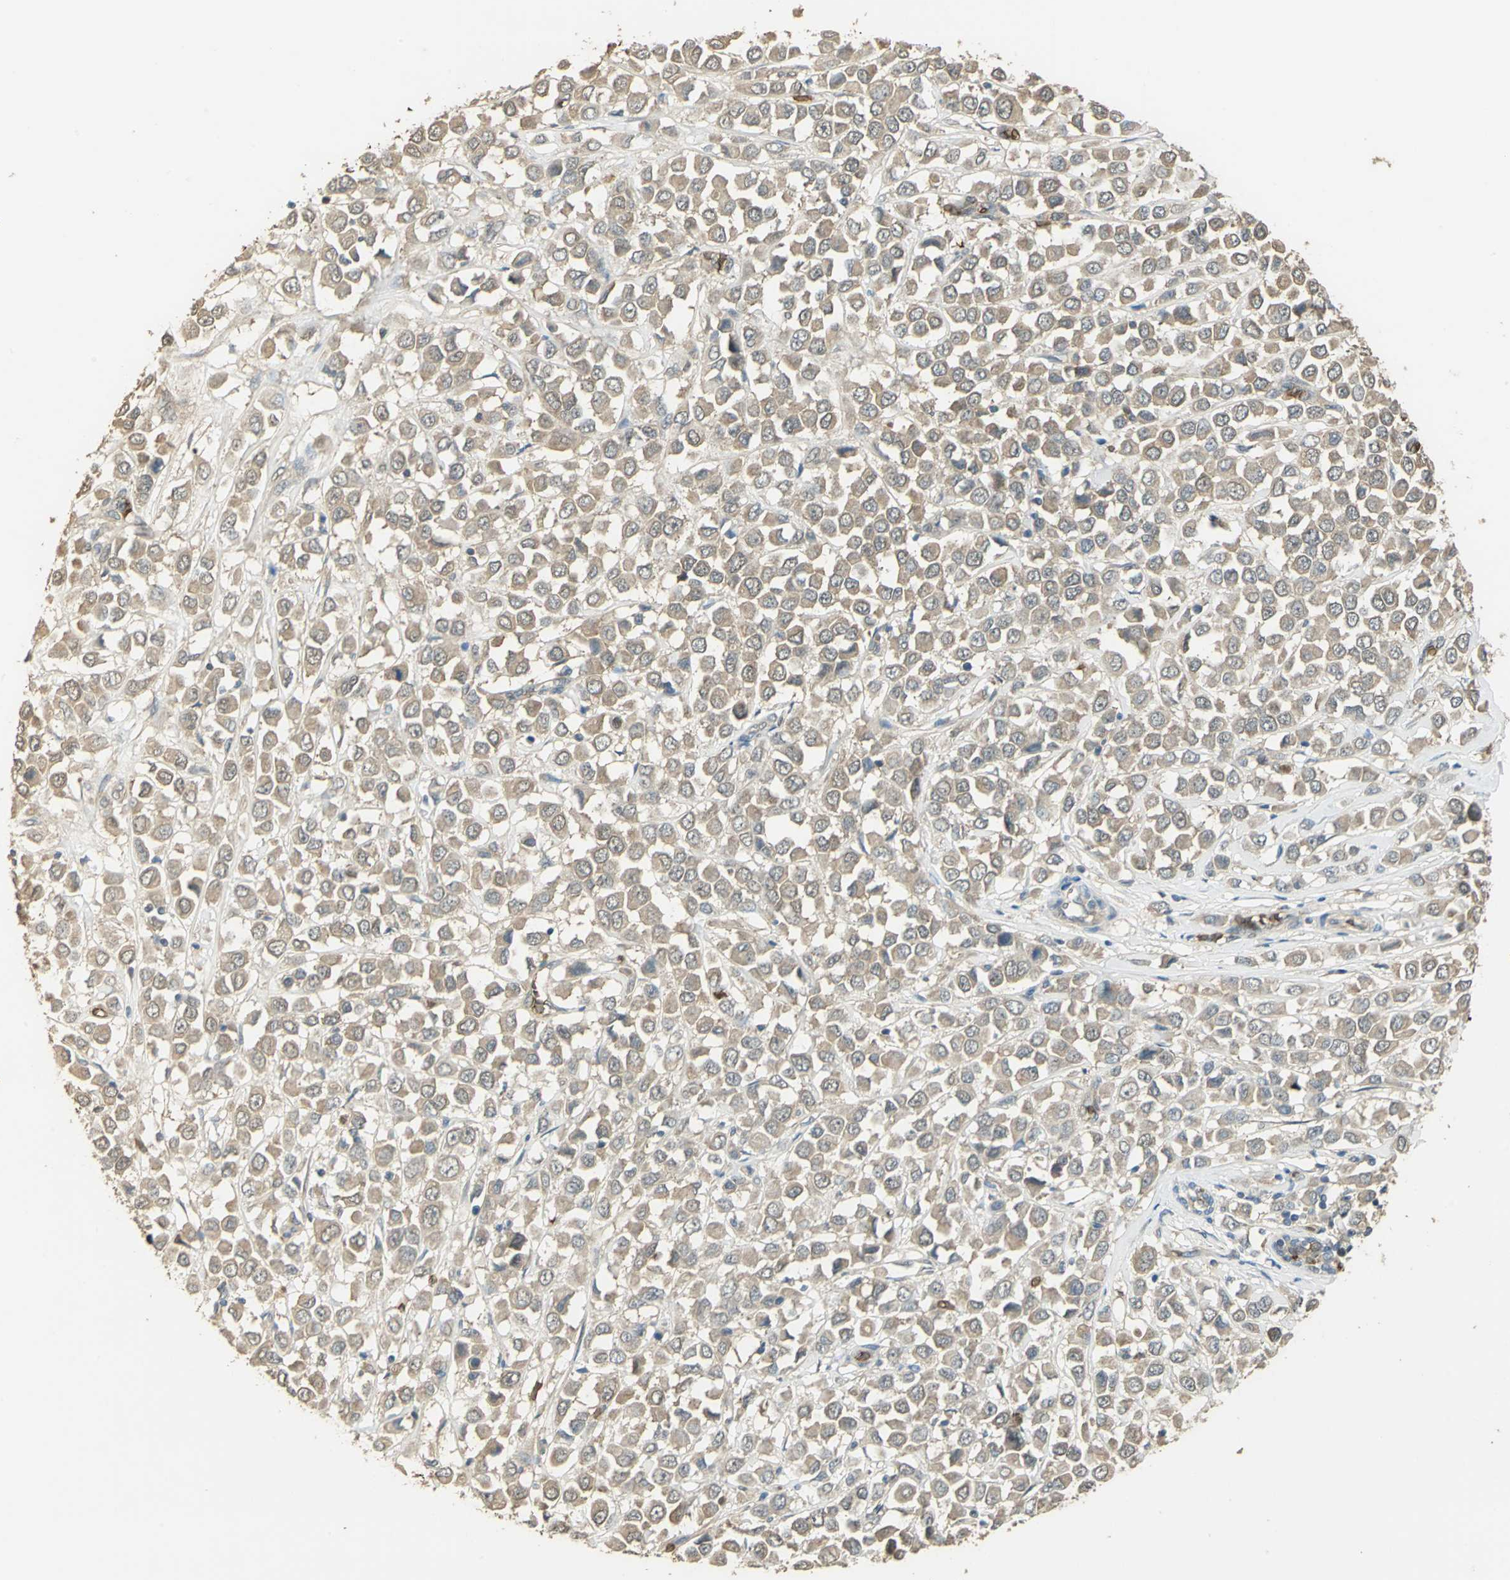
{"staining": {"intensity": "weak", "quantity": ">75%", "location": "cytoplasmic/membranous"}, "tissue": "breast cancer", "cell_type": "Tumor cells", "image_type": "cancer", "snomed": [{"axis": "morphology", "description": "Duct carcinoma"}, {"axis": "topography", "description": "Breast"}], "caption": "IHC (DAB (3,3'-diaminobenzidine)) staining of breast cancer (intraductal carcinoma) reveals weak cytoplasmic/membranous protein positivity in approximately >75% of tumor cells.", "gene": "DDAH1", "patient": {"sex": "female", "age": 61}}